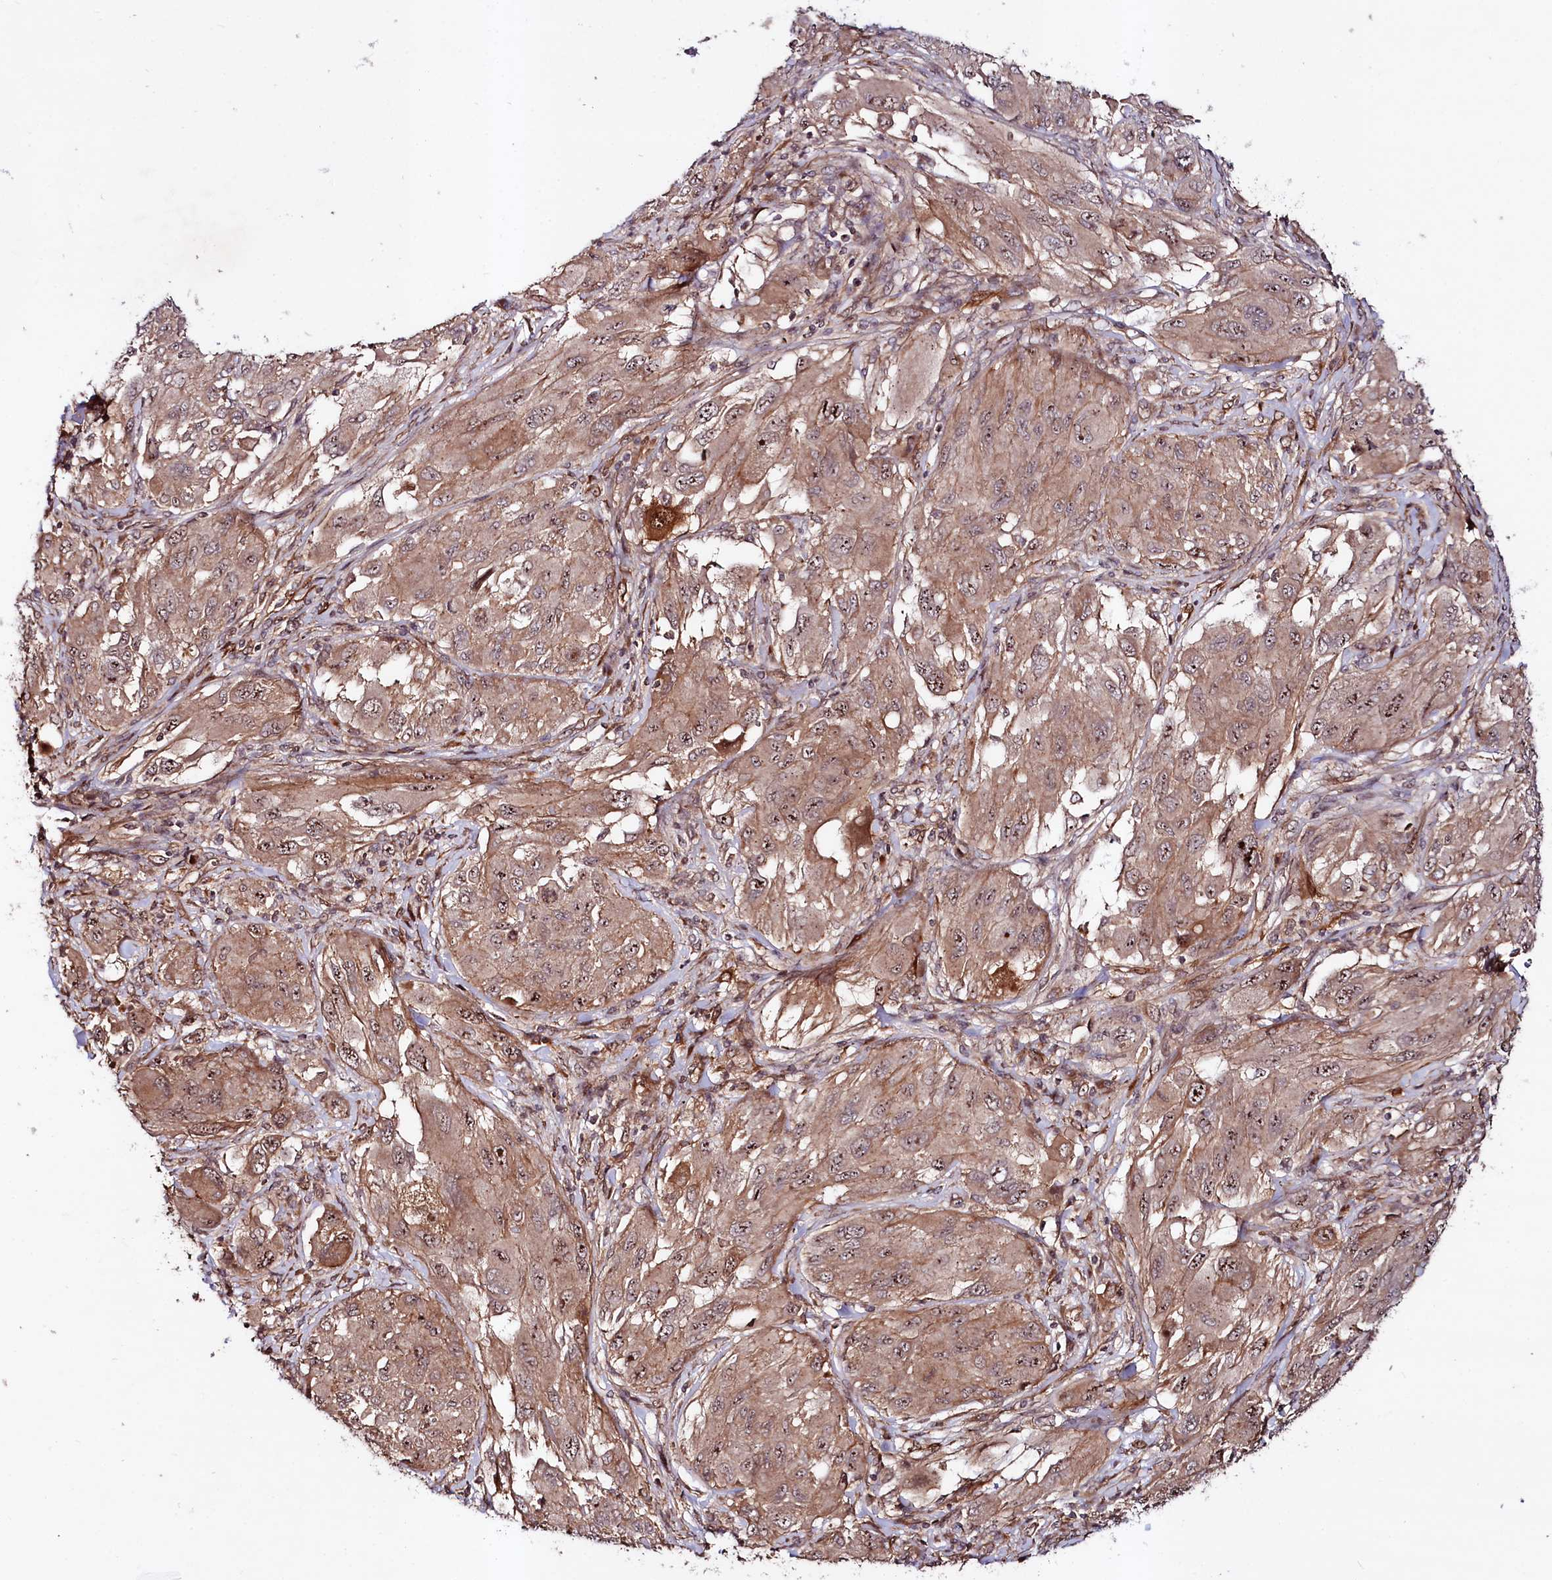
{"staining": {"intensity": "moderate", "quantity": ">75%", "location": "cytoplasmic/membranous,nuclear"}, "tissue": "melanoma", "cell_type": "Tumor cells", "image_type": "cancer", "snomed": [{"axis": "morphology", "description": "Malignant melanoma, NOS"}, {"axis": "topography", "description": "Skin"}], "caption": "A high-resolution photomicrograph shows IHC staining of malignant melanoma, which shows moderate cytoplasmic/membranous and nuclear staining in approximately >75% of tumor cells.", "gene": "NEDD1", "patient": {"sex": "female", "age": 91}}